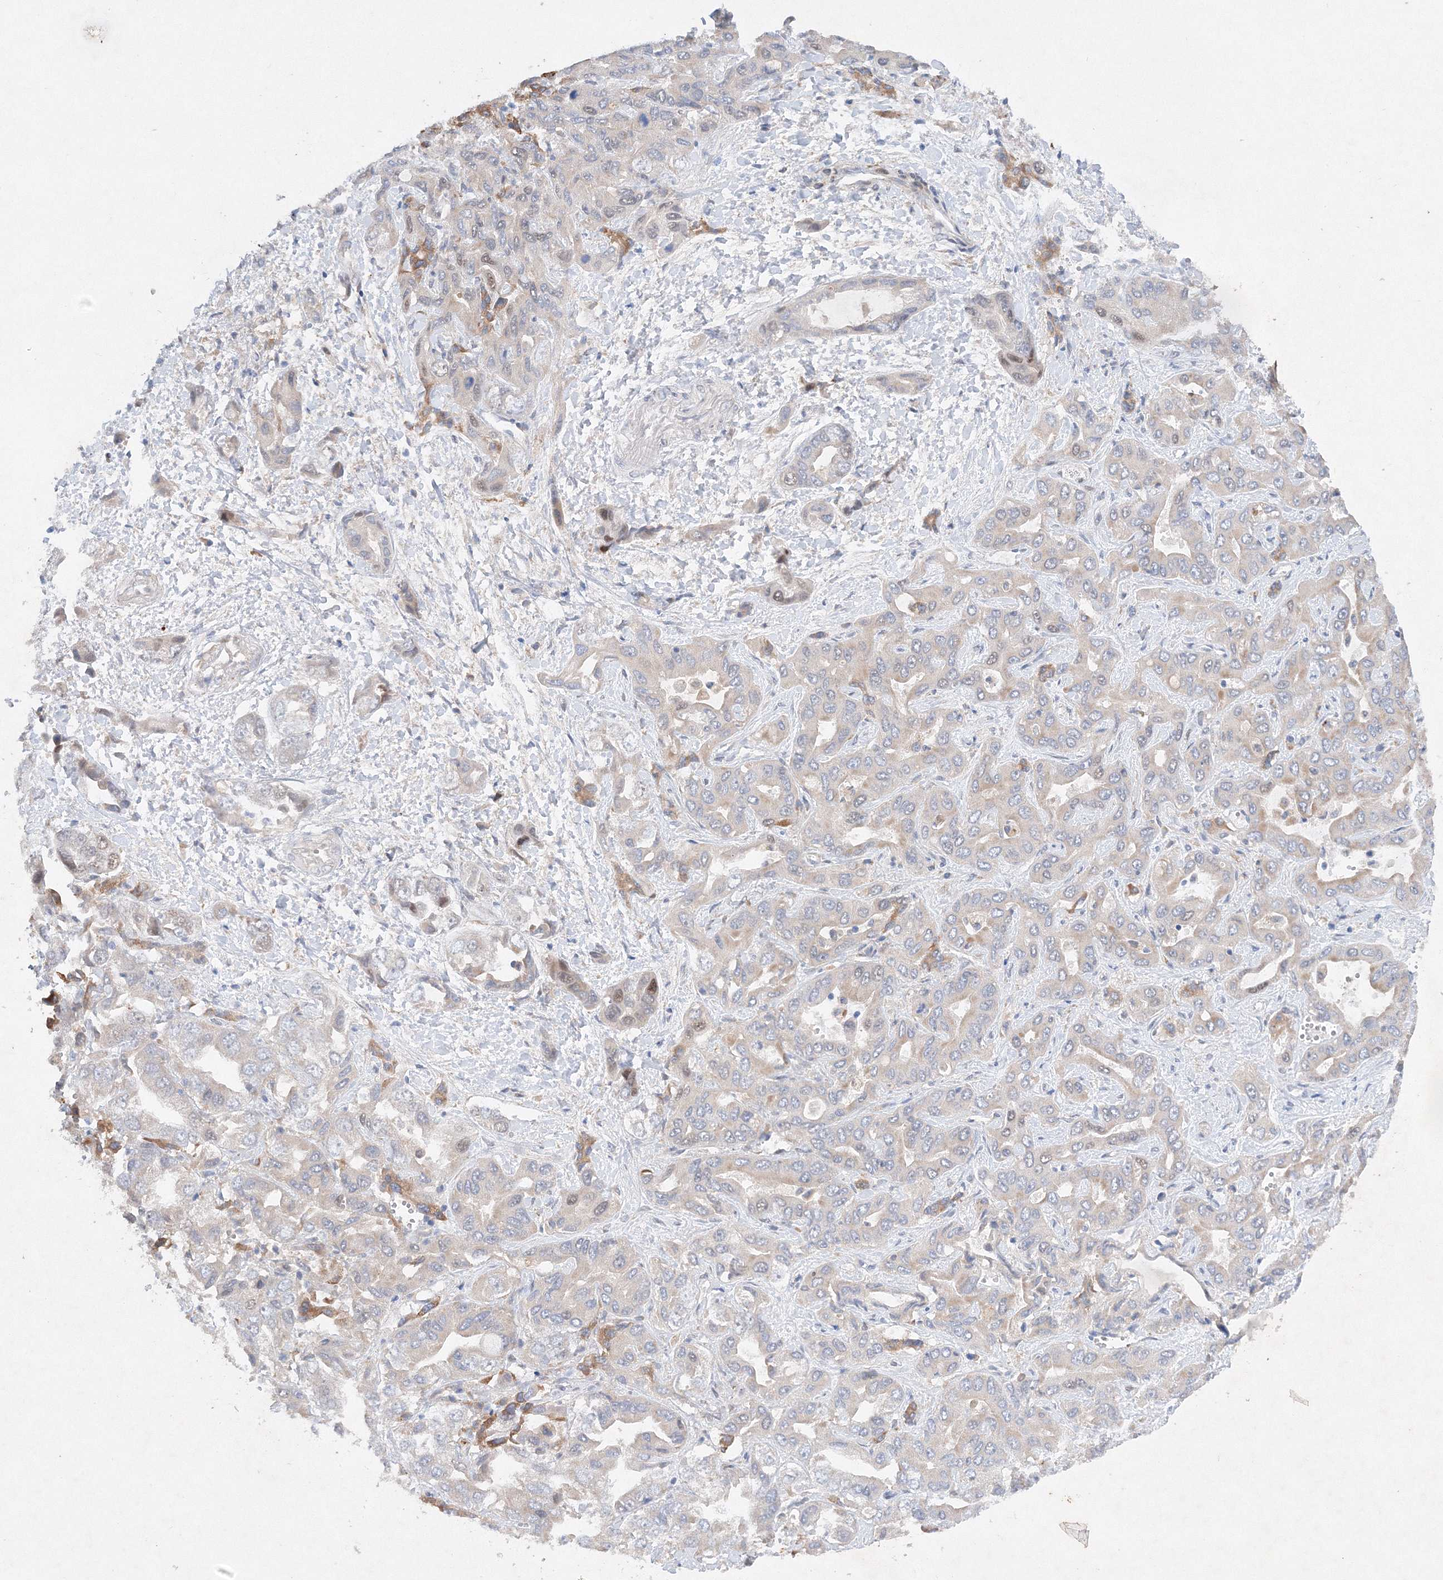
{"staining": {"intensity": "weak", "quantity": "25%-75%", "location": "cytoplasmic/membranous"}, "tissue": "liver cancer", "cell_type": "Tumor cells", "image_type": "cancer", "snomed": [{"axis": "morphology", "description": "Cholangiocarcinoma"}, {"axis": "topography", "description": "Liver"}], "caption": "High-magnification brightfield microscopy of liver cancer stained with DAB (brown) and counterstained with hematoxylin (blue). tumor cells exhibit weak cytoplasmic/membranous staining is present in approximately25%-75% of cells.", "gene": "SLC36A1", "patient": {"sex": "female", "age": 52}}